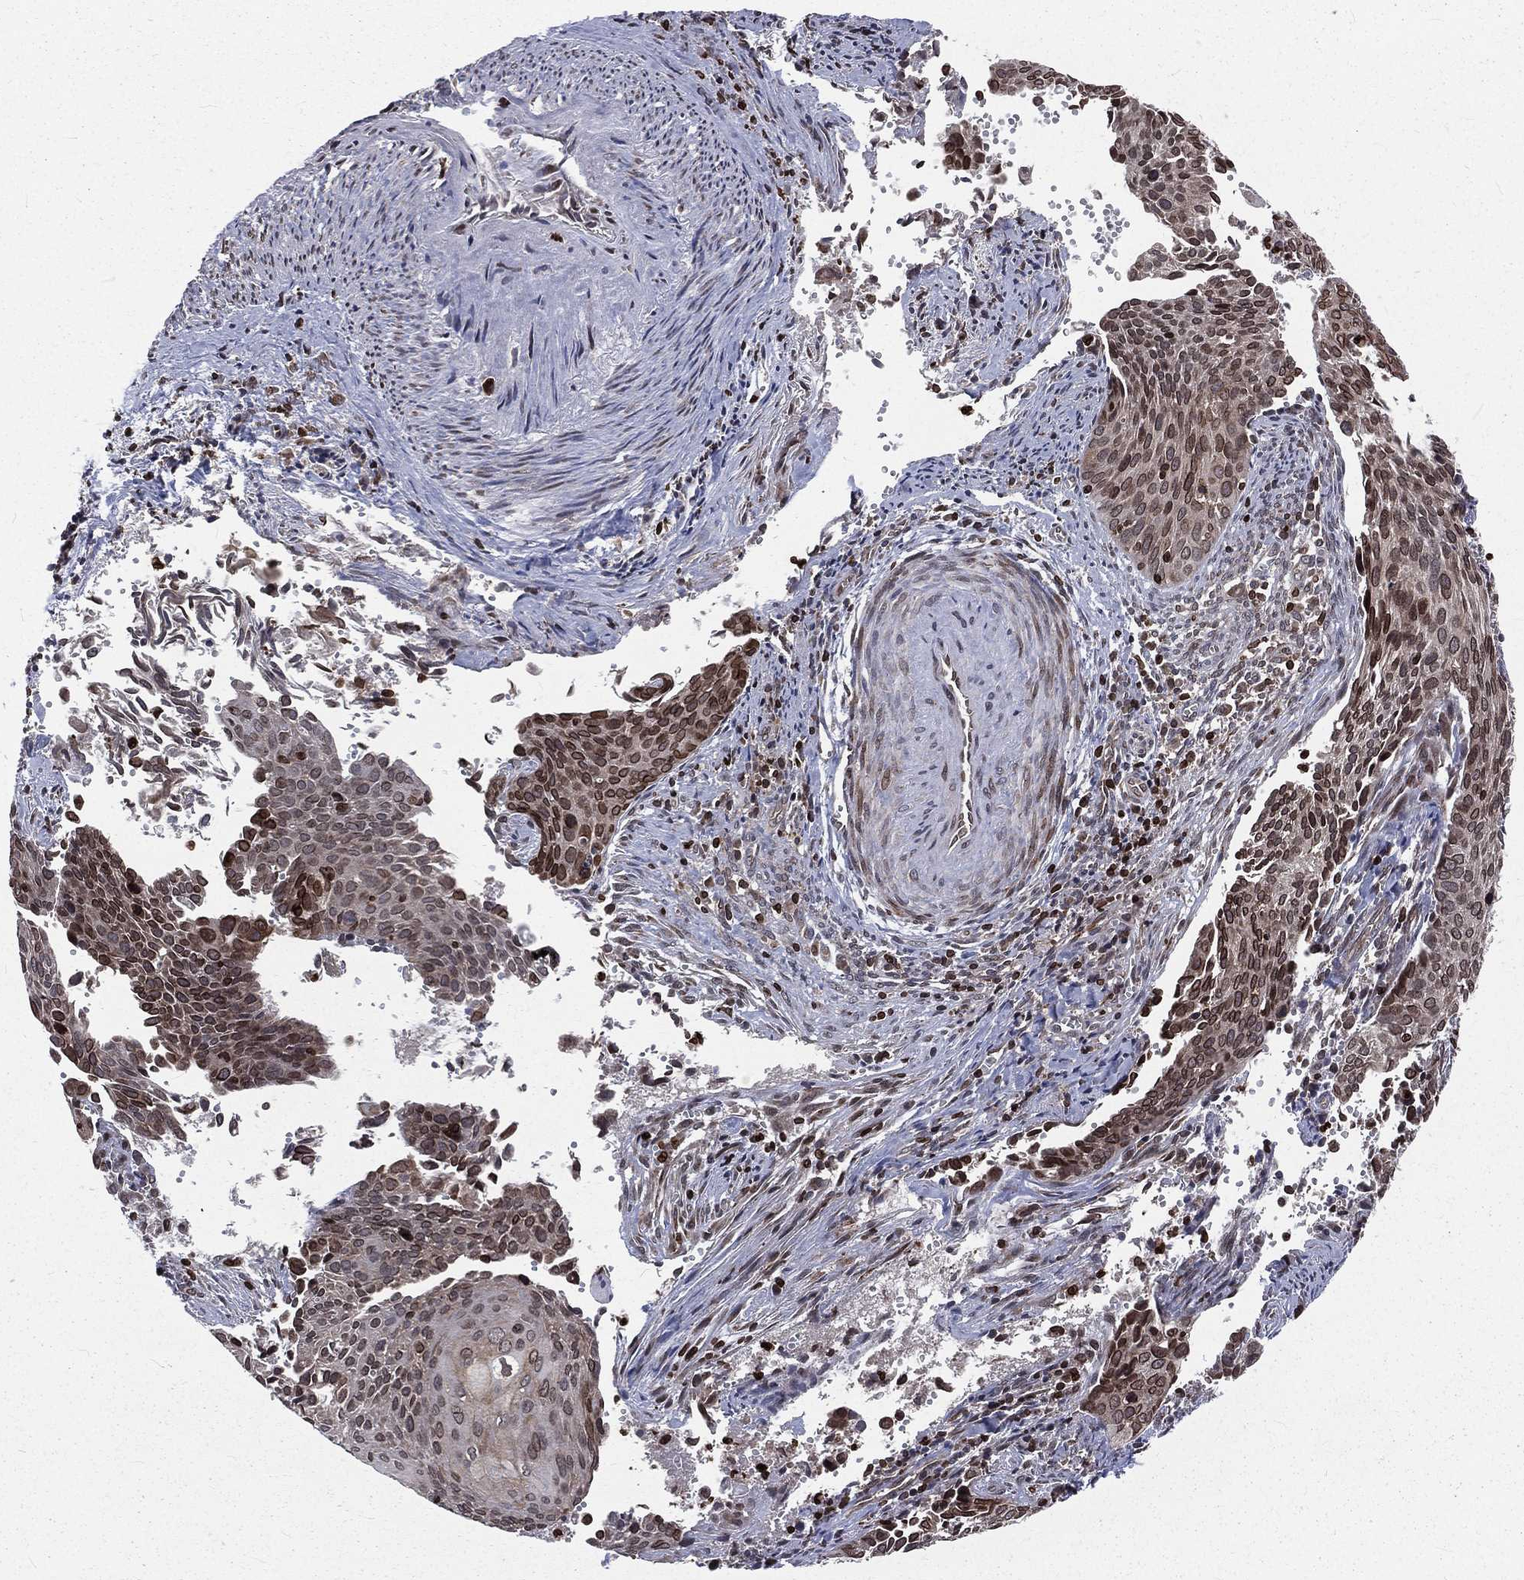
{"staining": {"intensity": "moderate", "quantity": "<25%", "location": "cytoplasmic/membranous,nuclear"}, "tissue": "cervical cancer", "cell_type": "Tumor cells", "image_type": "cancer", "snomed": [{"axis": "morphology", "description": "Squamous cell carcinoma, NOS"}, {"axis": "topography", "description": "Cervix"}], "caption": "Protein analysis of cervical cancer (squamous cell carcinoma) tissue displays moderate cytoplasmic/membranous and nuclear expression in about <25% of tumor cells.", "gene": "LBR", "patient": {"sex": "female", "age": 29}}